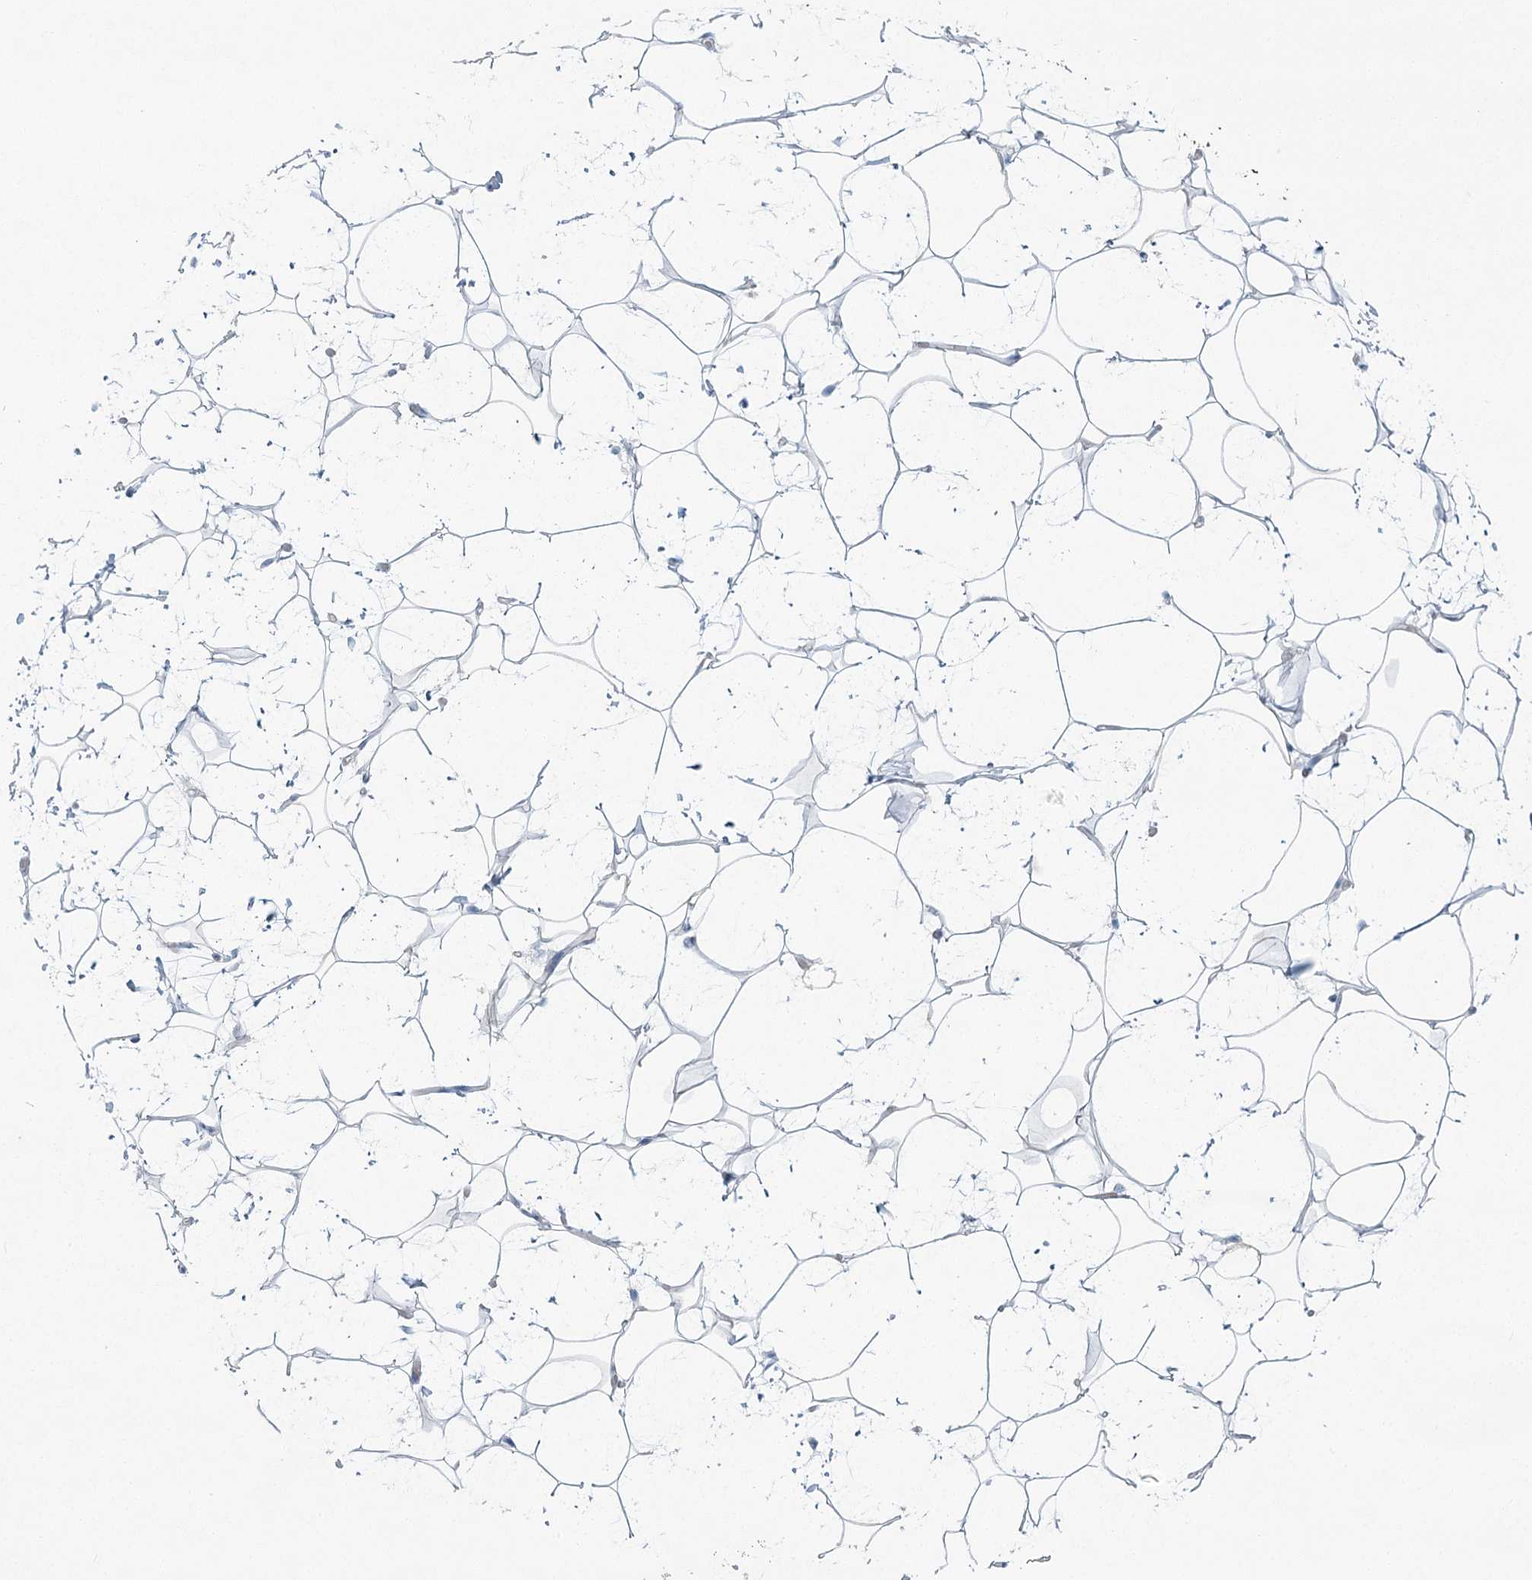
{"staining": {"intensity": "negative", "quantity": "none", "location": "none"}, "tissue": "adipose tissue", "cell_type": "Adipocytes", "image_type": "normal", "snomed": [{"axis": "morphology", "description": "Normal tissue, NOS"}, {"axis": "topography", "description": "Breast"}], "caption": "A high-resolution image shows immunohistochemistry staining of benign adipose tissue, which demonstrates no significant staining in adipocytes. (DAB (3,3'-diaminobenzidine) immunohistochemistry (IHC) with hematoxylin counter stain).", "gene": "LRP2BP", "patient": {"sex": "female", "age": 26}}